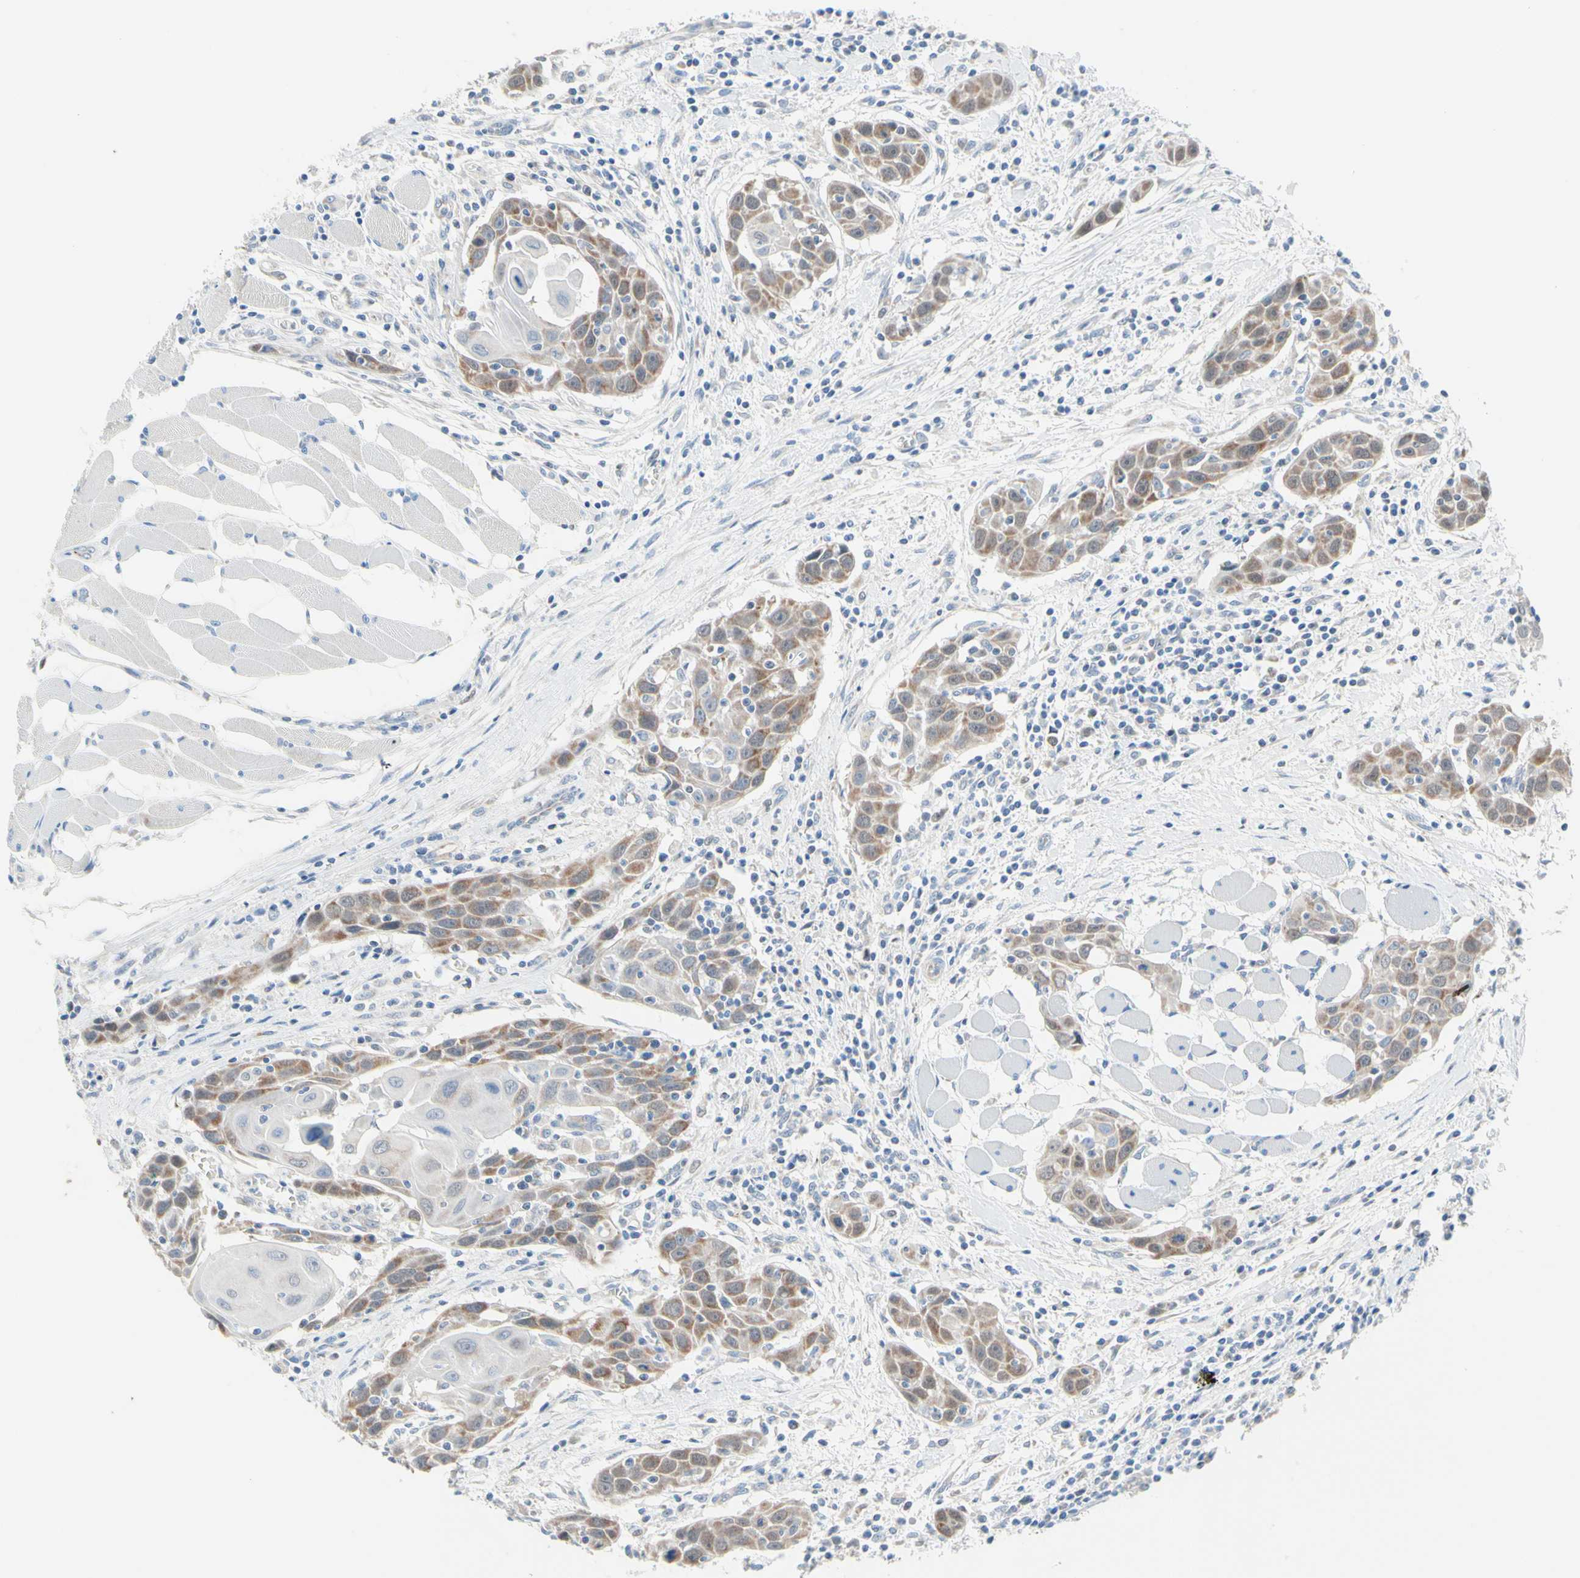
{"staining": {"intensity": "weak", "quantity": ">75%", "location": "cytoplasmic/membranous"}, "tissue": "head and neck cancer", "cell_type": "Tumor cells", "image_type": "cancer", "snomed": [{"axis": "morphology", "description": "Squamous cell carcinoma, NOS"}, {"axis": "topography", "description": "Oral tissue"}, {"axis": "topography", "description": "Head-Neck"}], "caption": "Tumor cells demonstrate low levels of weak cytoplasmic/membranous staining in about >75% of cells in human head and neck cancer.", "gene": "MFF", "patient": {"sex": "female", "age": 50}}